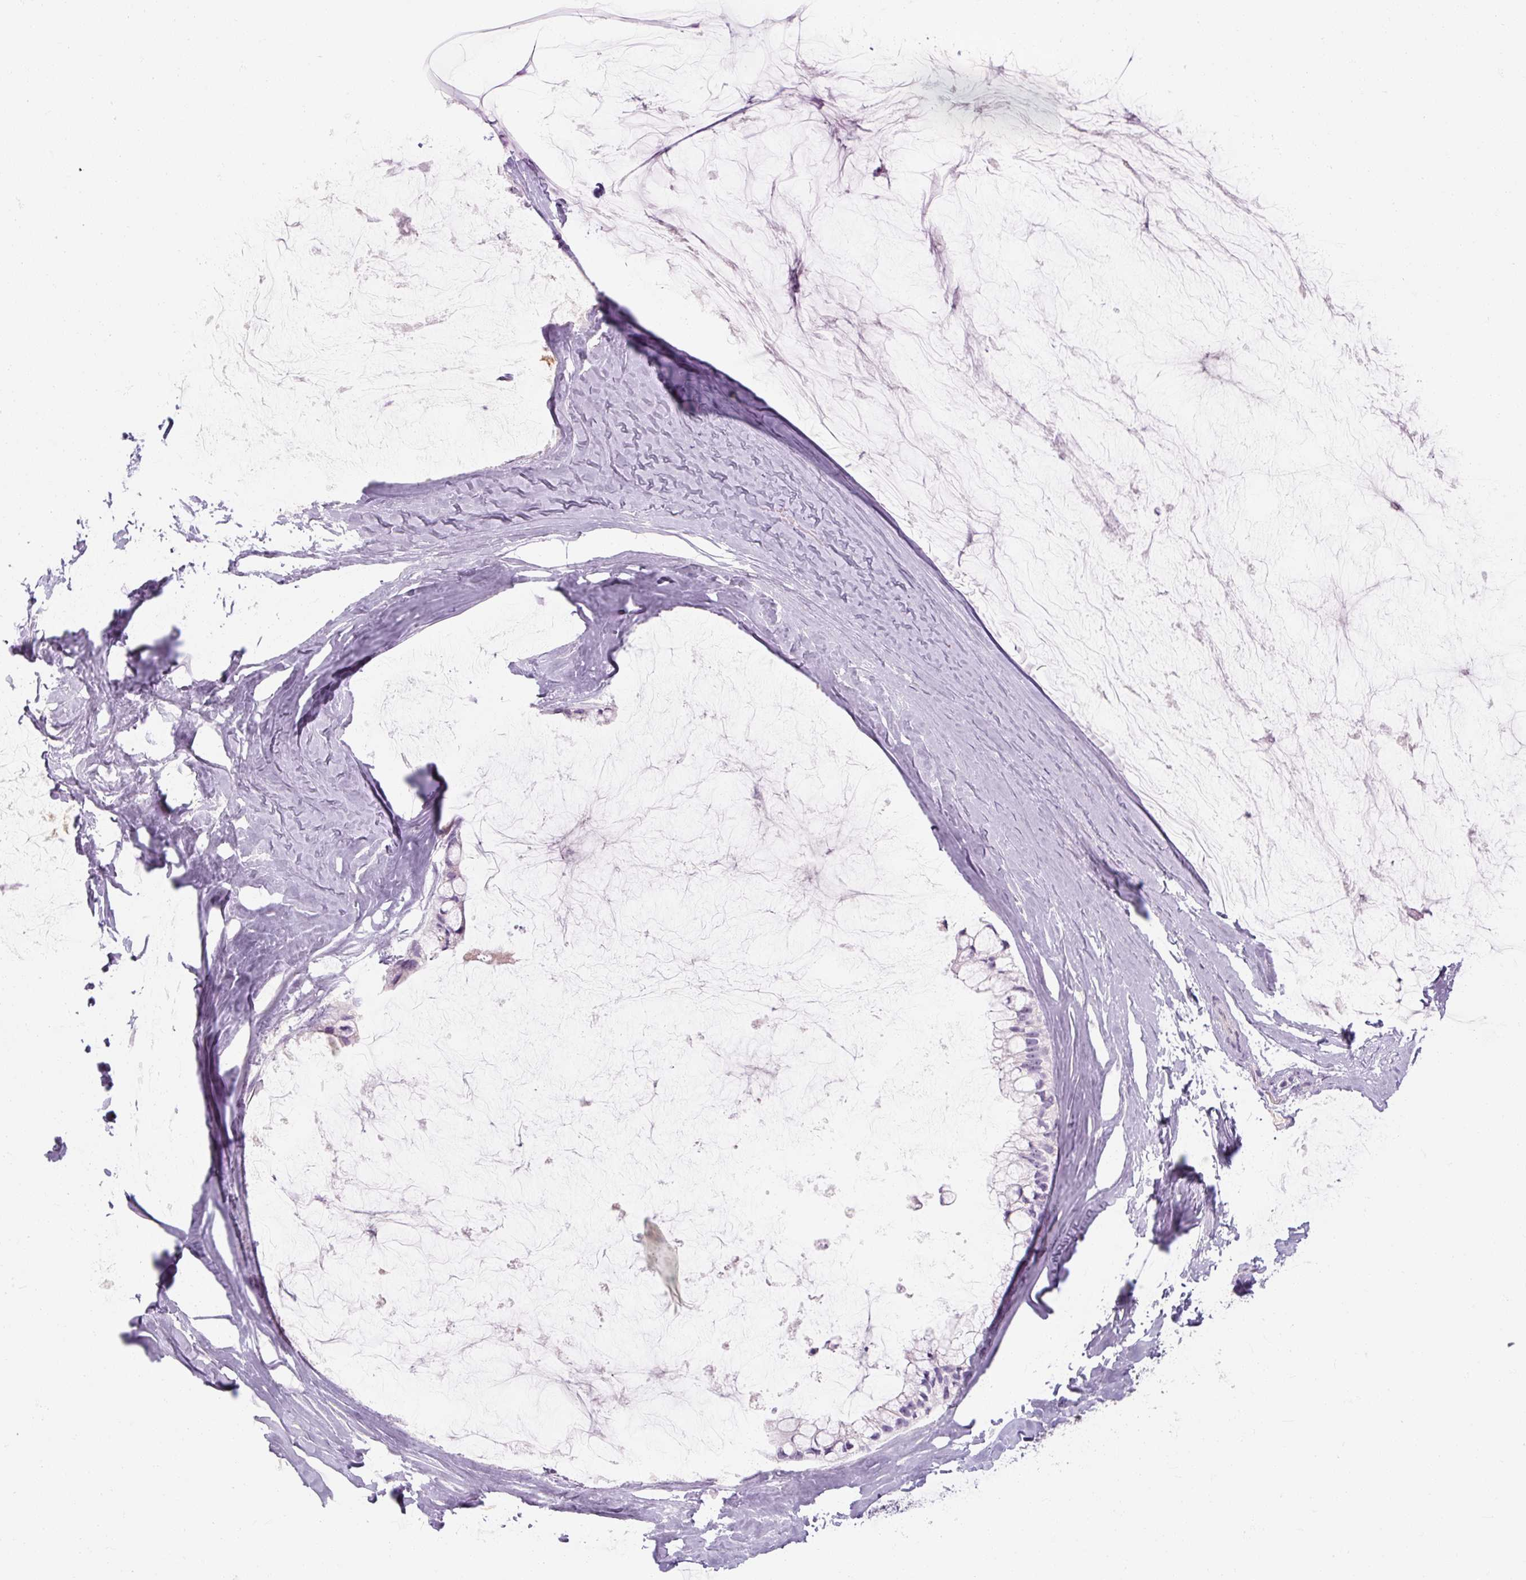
{"staining": {"intensity": "negative", "quantity": "none", "location": "none"}, "tissue": "ovarian cancer", "cell_type": "Tumor cells", "image_type": "cancer", "snomed": [{"axis": "morphology", "description": "Cystadenocarcinoma, mucinous, NOS"}, {"axis": "topography", "description": "Ovary"}], "caption": "This is a photomicrograph of IHC staining of mucinous cystadenocarcinoma (ovarian), which shows no staining in tumor cells.", "gene": "NFE2L3", "patient": {"sex": "female", "age": 39}}